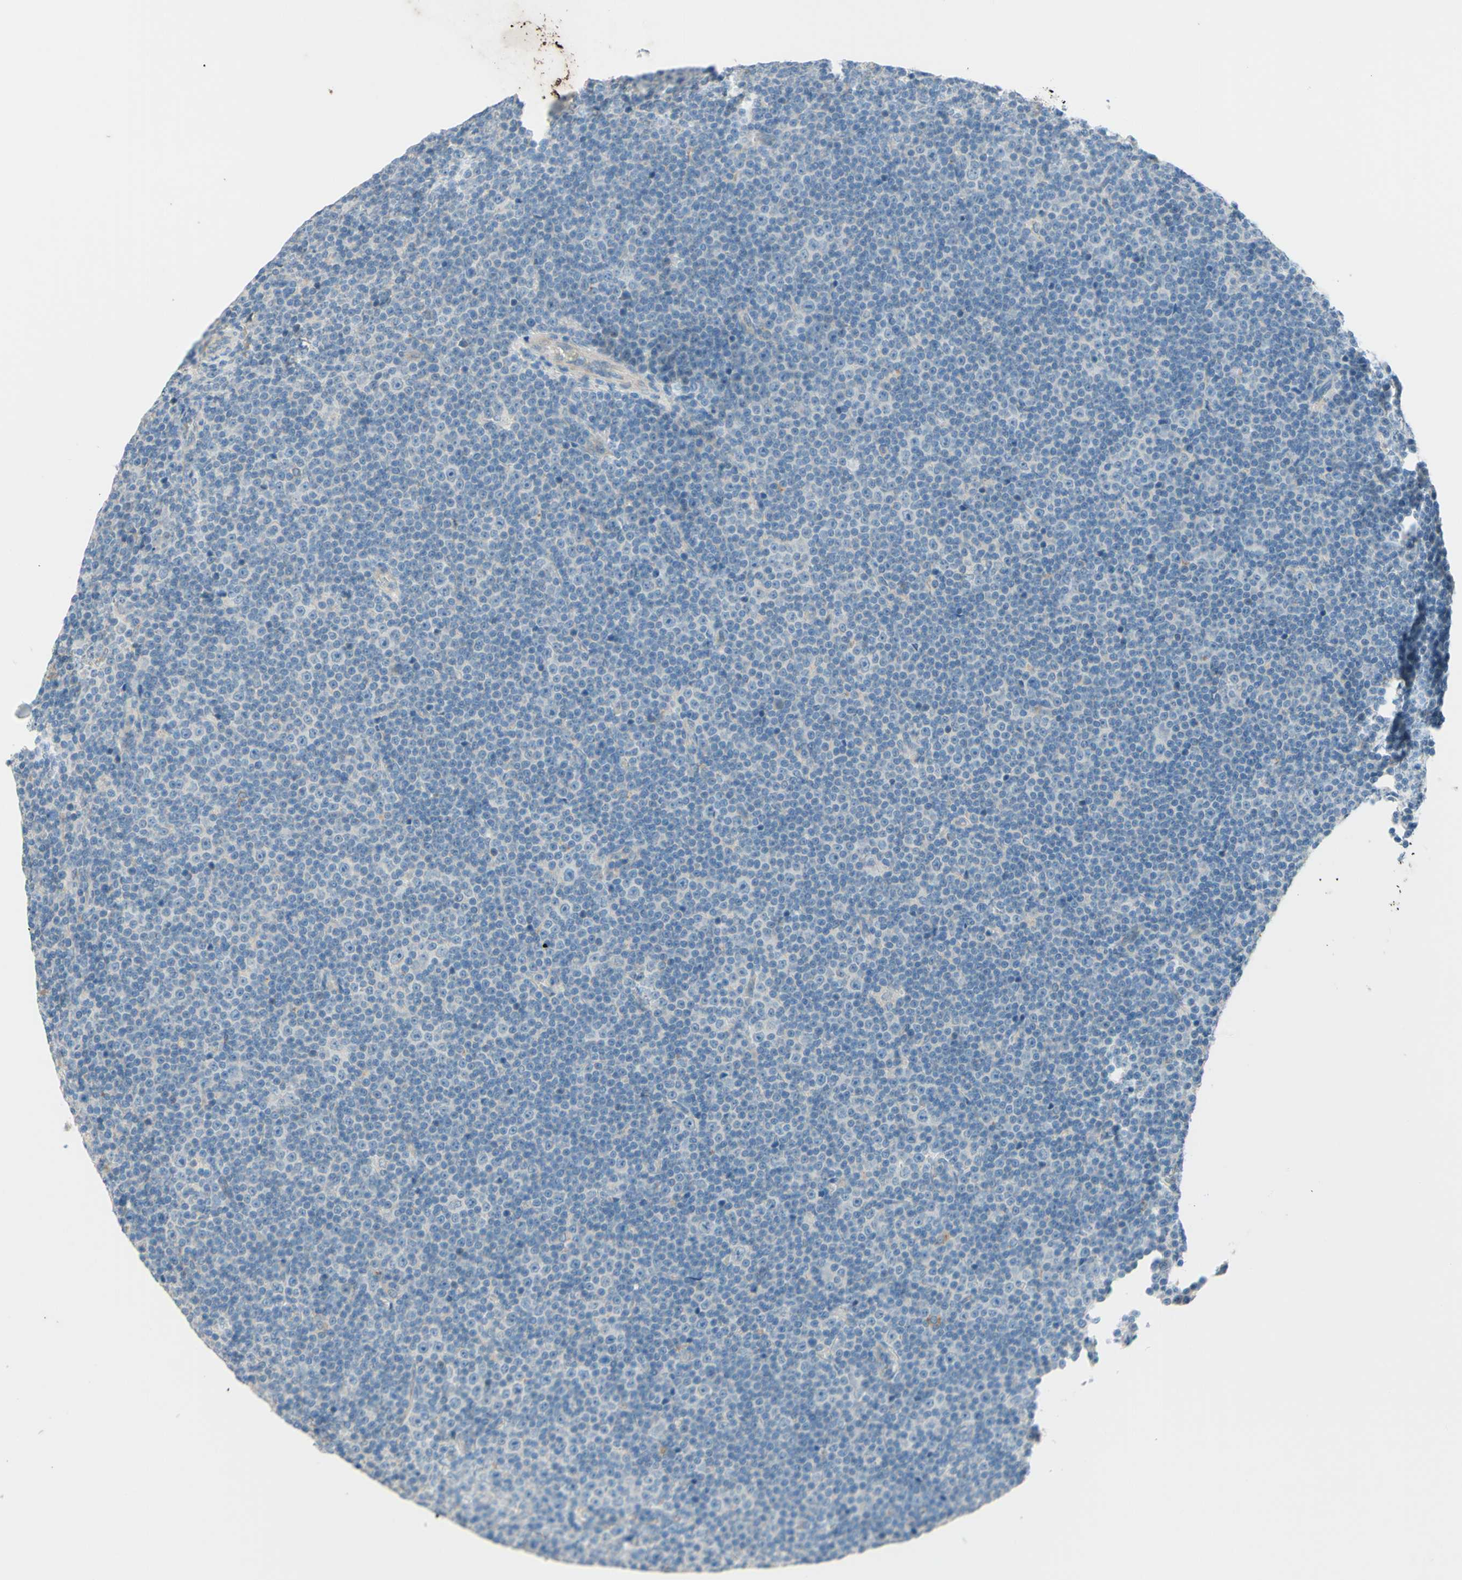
{"staining": {"intensity": "negative", "quantity": "none", "location": "none"}, "tissue": "lymphoma", "cell_type": "Tumor cells", "image_type": "cancer", "snomed": [{"axis": "morphology", "description": "Malignant lymphoma, non-Hodgkin's type, Low grade"}, {"axis": "topography", "description": "Lymph node"}], "caption": "Micrograph shows no protein positivity in tumor cells of malignant lymphoma, non-Hodgkin's type (low-grade) tissue.", "gene": "IL2", "patient": {"sex": "female", "age": 67}}